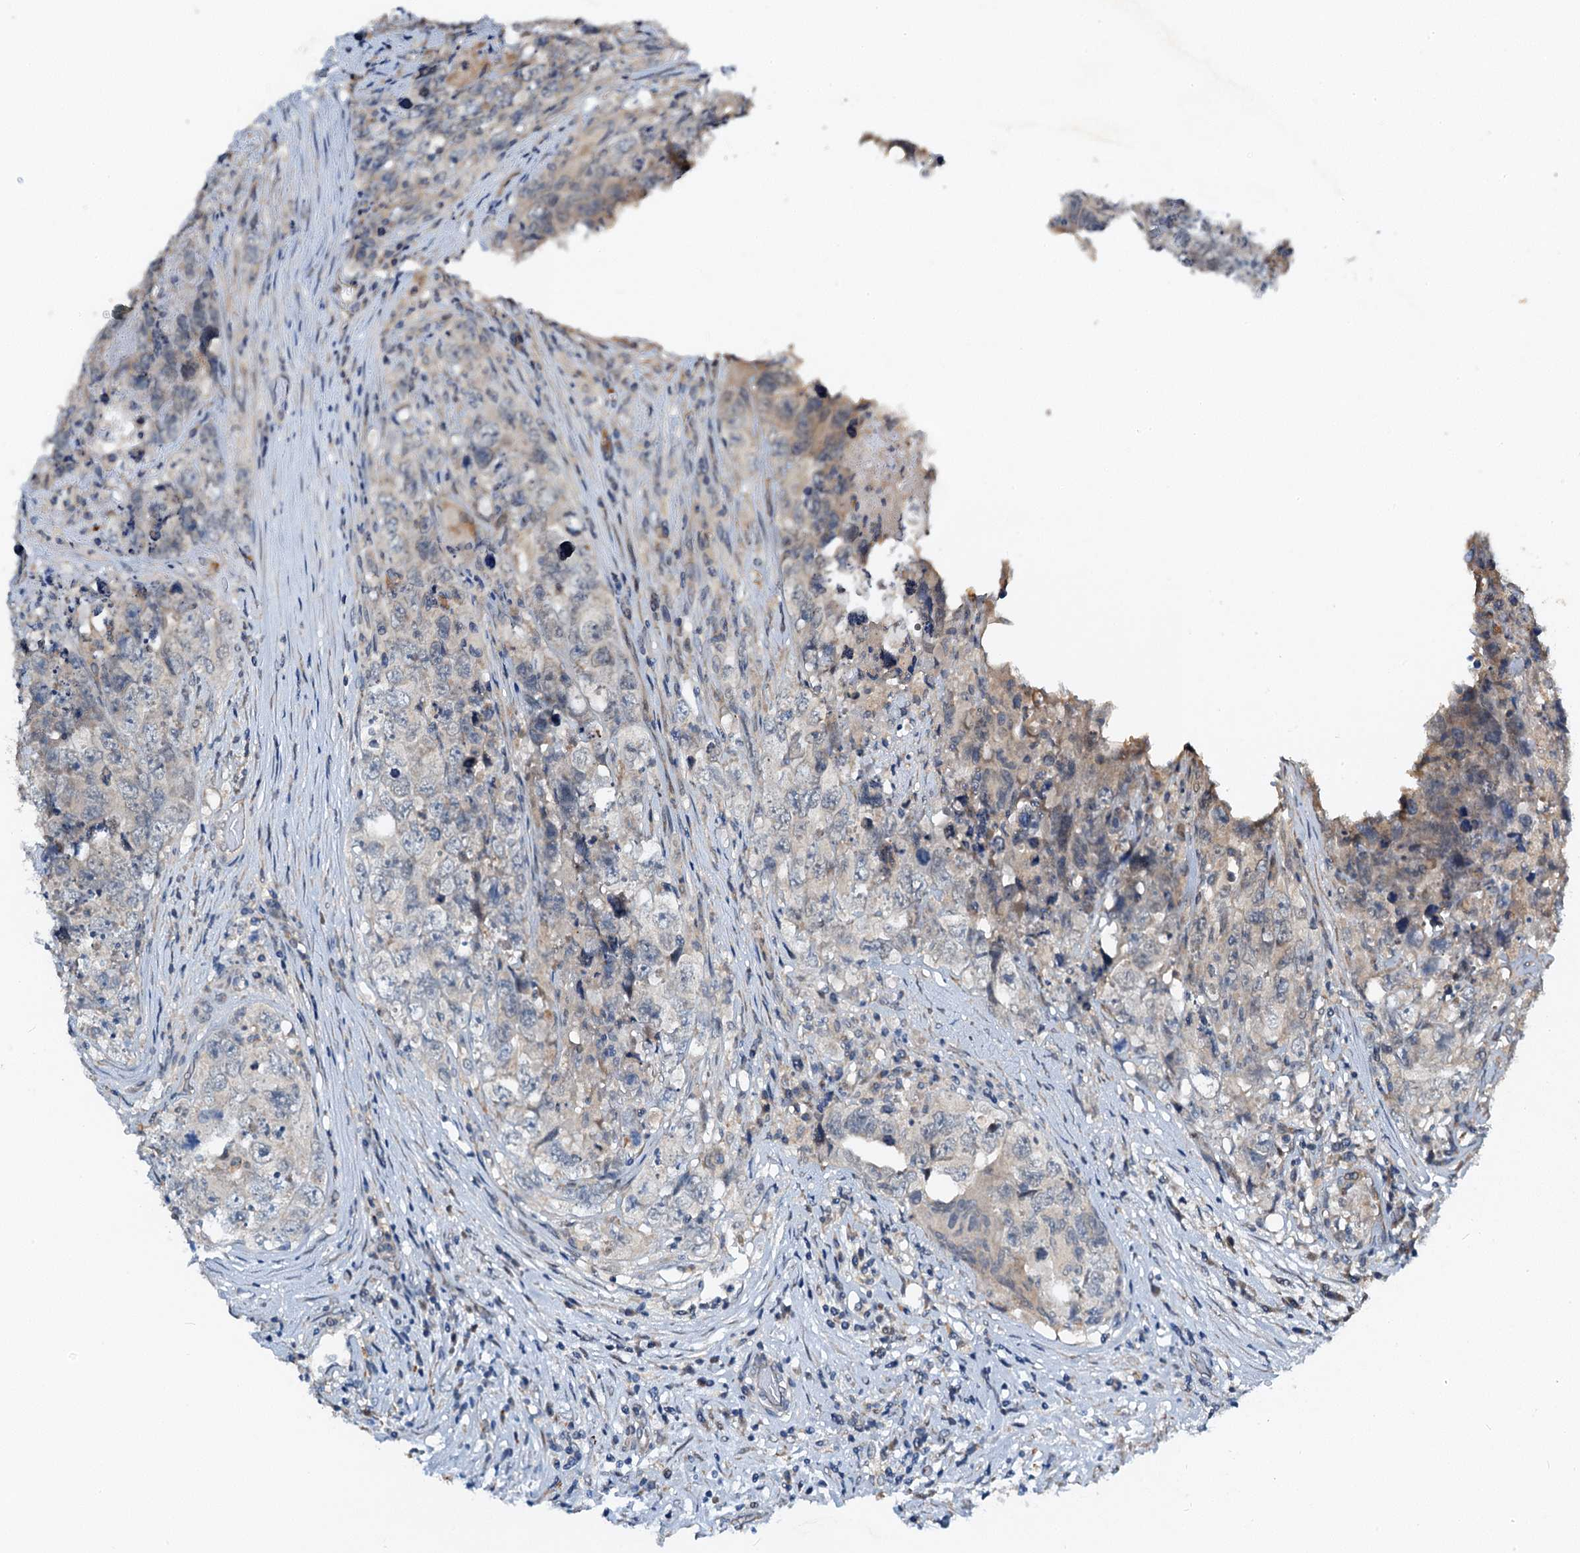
{"staining": {"intensity": "negative", "quantity": "none", "location": "none"}, "tissue": "testis cancer", "cell_type": "Tumor cells", "image_type": "cancer", "snomed": [{"axis": "morphology", "description": "Seminoma, NOS"}, {"axis": "morphology", "description": "Carcinoma, Embryonal, NOS"}, {"axis": "topography", "description": "Testis"}], "caption": "IHC micrograph of neoplastic tissue: embryonal carcinoma (testis) stained with DAB displays no significant protein positivity in tumor cells.", "gene": "ZNF606", "patient": {"sex": "male", "age": 43}}